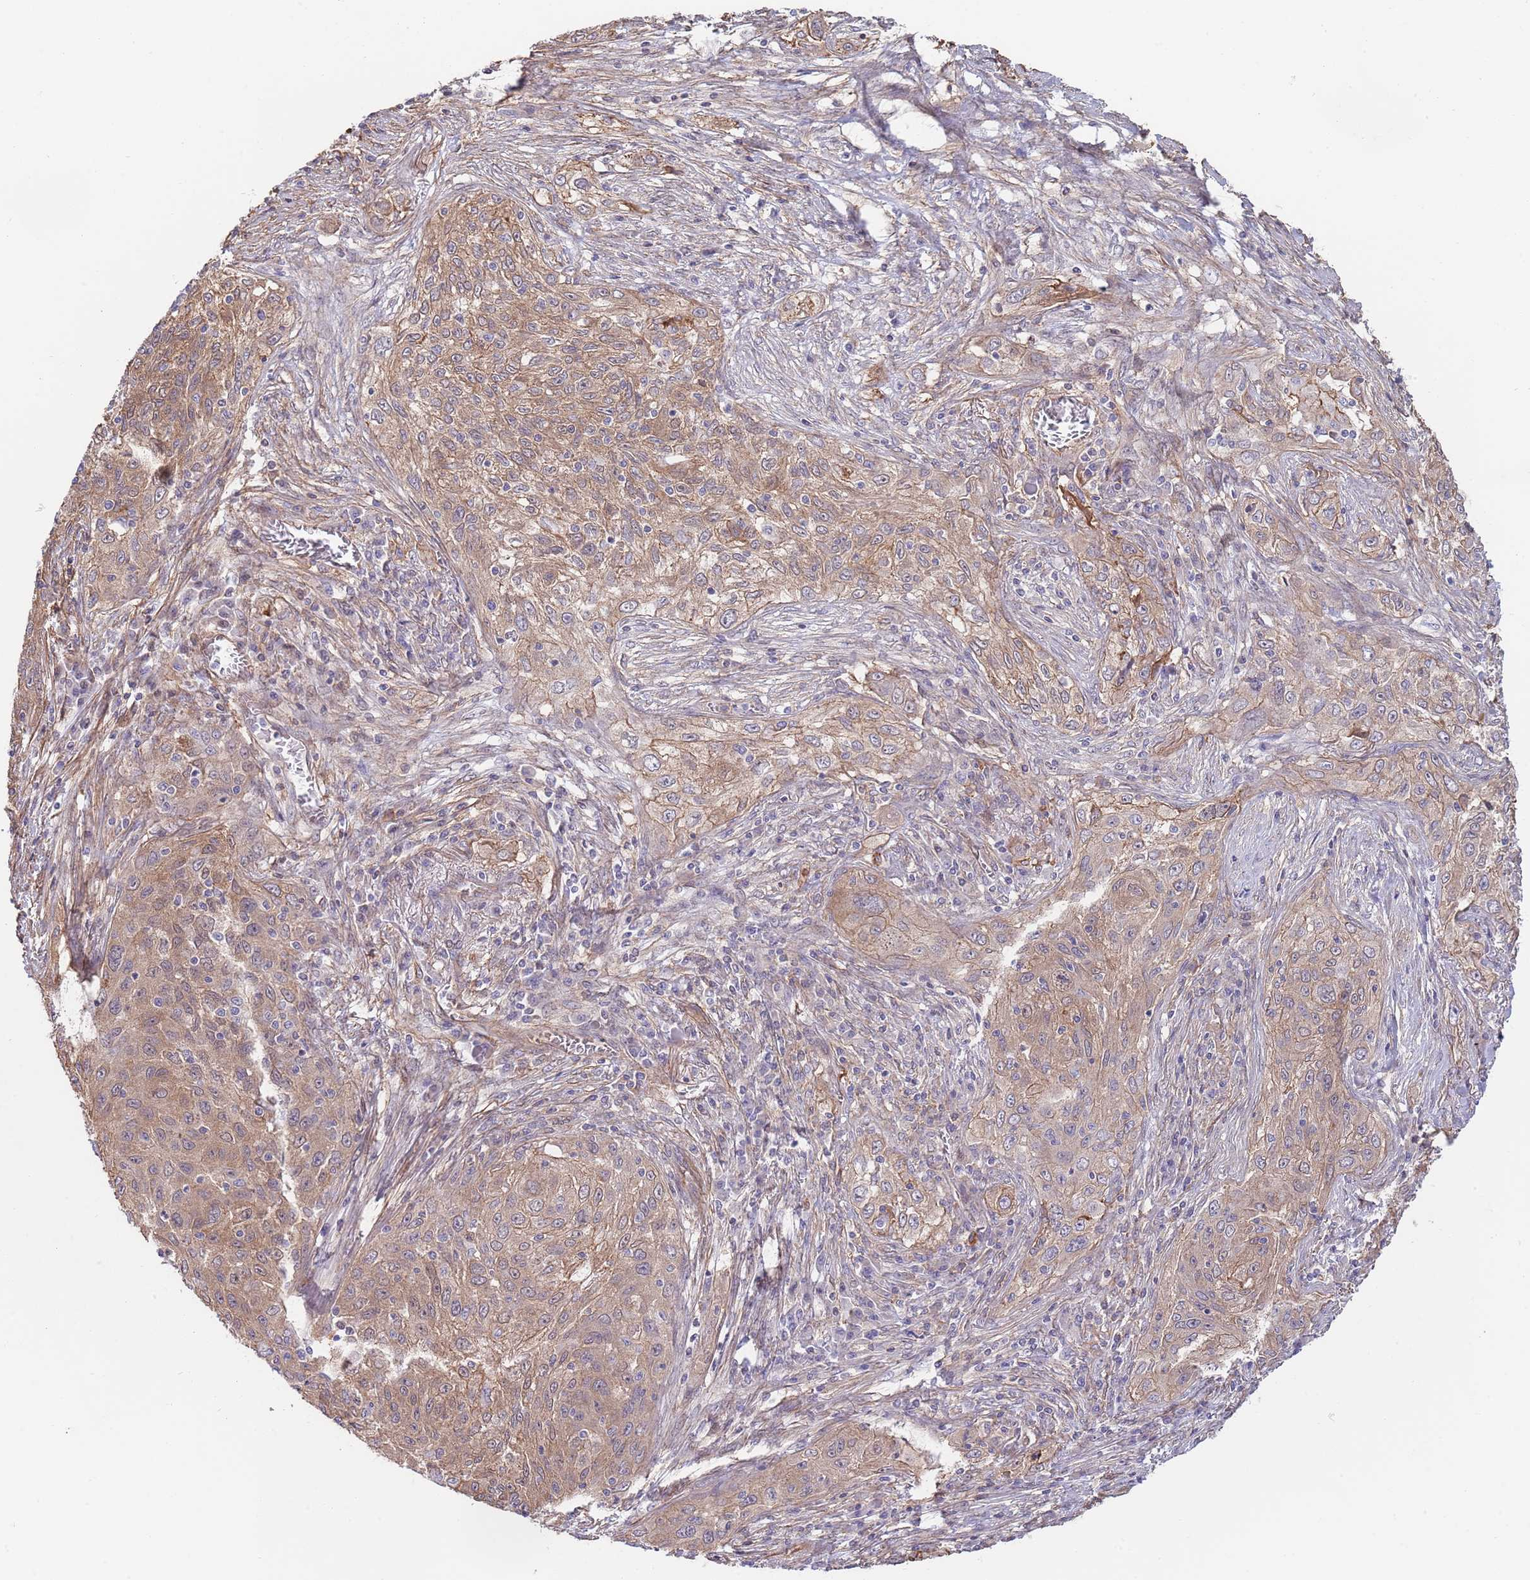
{"staining": {"intensity": "weak", "quantity": ">75%", "location": "cytoplasmic/membranous"}, "tissue": "lung cancer", "cell_type": "Tumor cells", "image_type": "cancer", "snomed": [{"axis": "morphology", "description": "Squamous cell carcinoma, NOS"}, {"axis": "topography", "description": "Lung"}], "caption": "Human lung cancer (squamous cell carcinoma) stained with a protein marker demonstrates weak staining in tumor cells.", "gene": "BPNT1", "patient": {"sex": "female", "age": 69}}